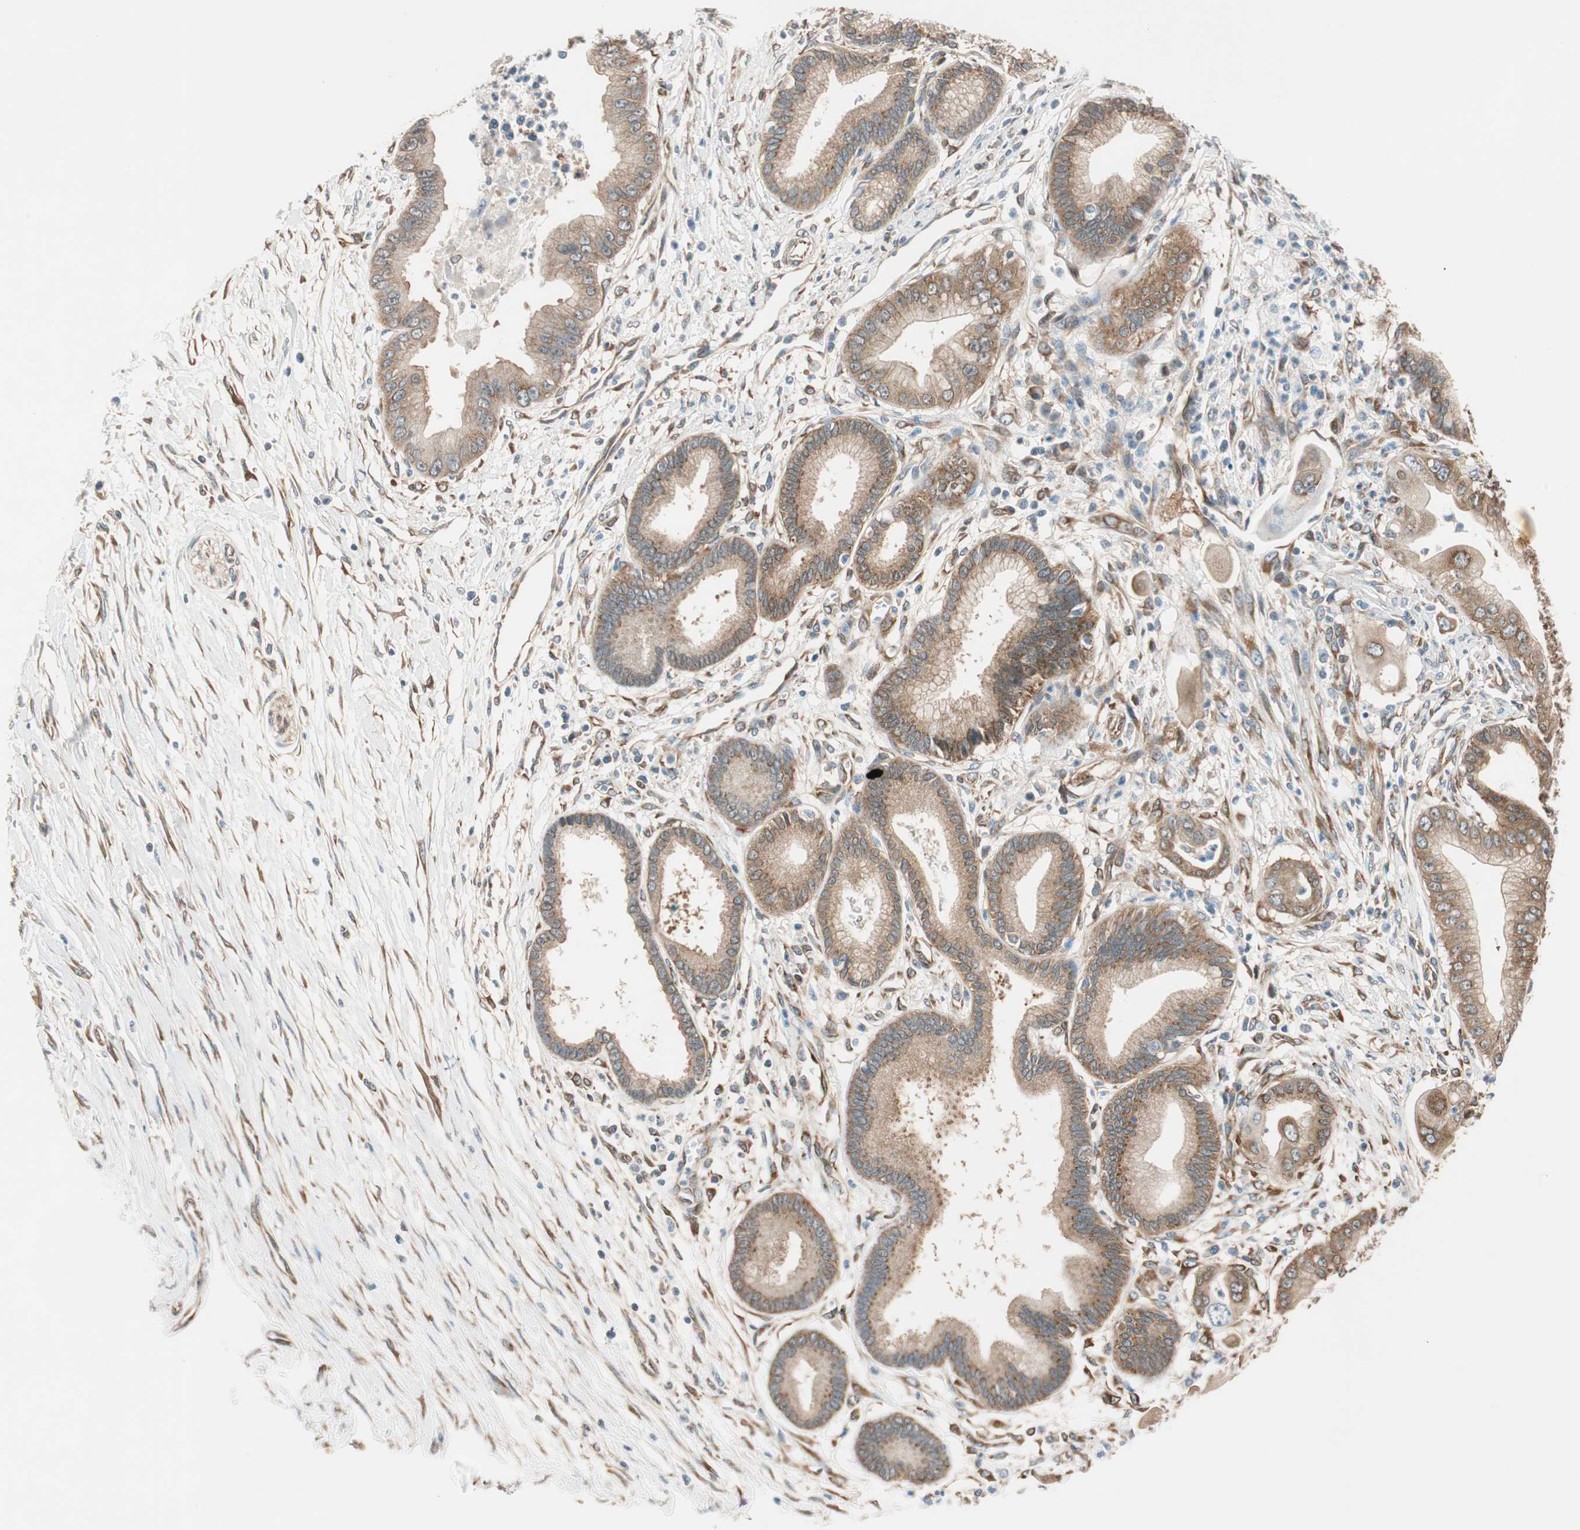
{"staining": {"intensity": "moderate", "quantity": ">75%", "location": "cytoplasmic/membranous"}, "tissue": "pancreatic cancer", "cell_type": "Tumor cells", "image_type": "cancer", "snomed": [{"axis": "morphology", "description": "Adenocarcinoma, NOS"}, {"axis": "topography", "description": "Pancreas"}], "caption": "High-power microscopy captured an immunohistochemistry photomicrograph of pancreatic cancer (adenocarcinoma), revealing moderate cytoplasmic/membranous staining in about >75% of tumor cells. (DAB (3,3'-diaminobenzidine) = brown stain, brightfield microscopy at high magnification).", "gene": "WASL", "patient": {"sex": "male", "age": 59}}